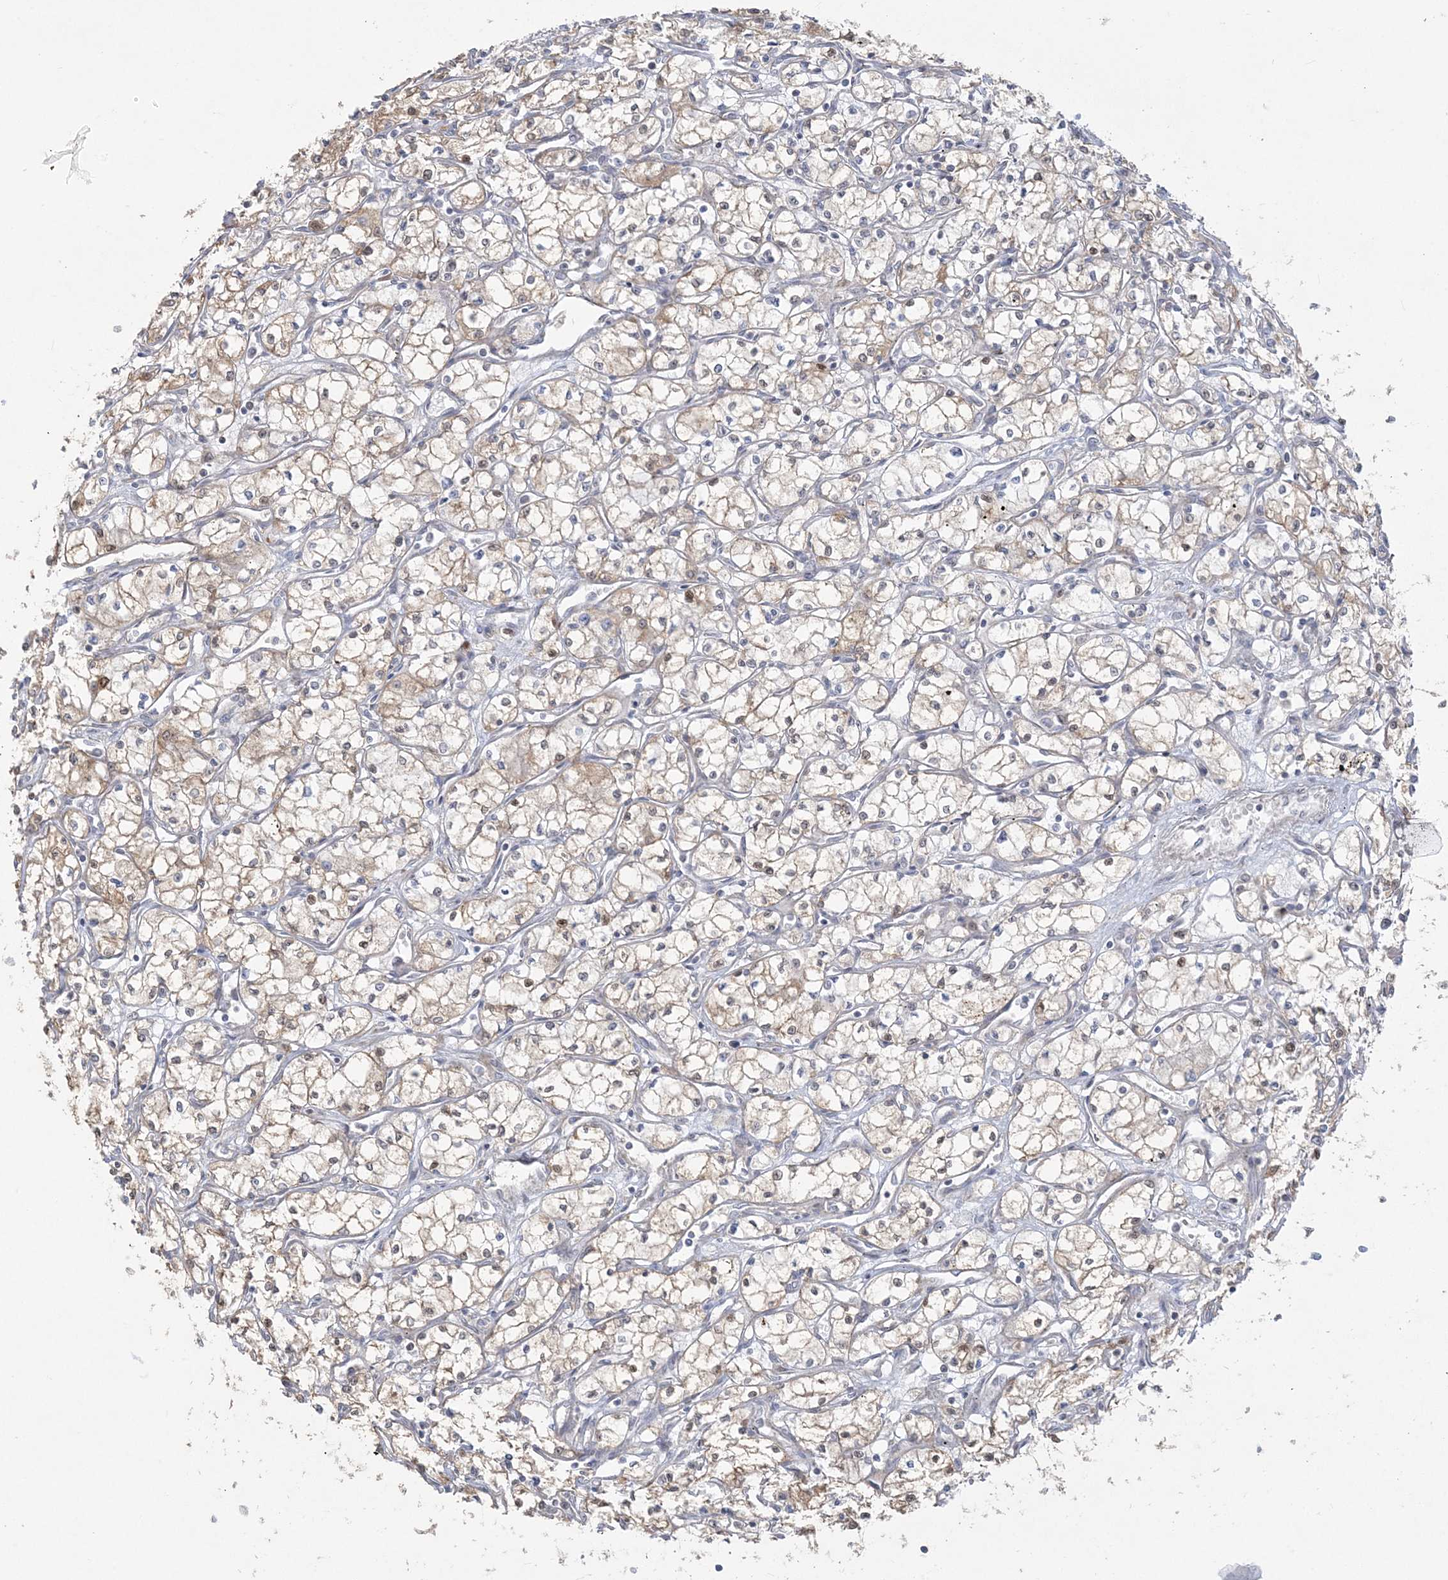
{"staining": {"intensity": "weak", "quantity": "25%-75%", "location": "cytoplasmic/membranous"}, "tissue": "renal cancer", "cell_type": "Tumor cells", "image_type": "cancer", "snomed": [{"axis": "morphology", "description": "Adenocarcinoma, NOS"}, {"axis": "topography", "description": "Kidney"}], "caption": "Renal cancer stained with immunohistochemistry displays weak cytoplasmic/membranous positivity in approximately 25%-75% of tumor cells. (DAB (3,3'-diaminobenzidine) IHC with brightfield microscopy, high magnification).", "gene": "ZC3H6", "patient": {"sex": "male", "age": 59}}